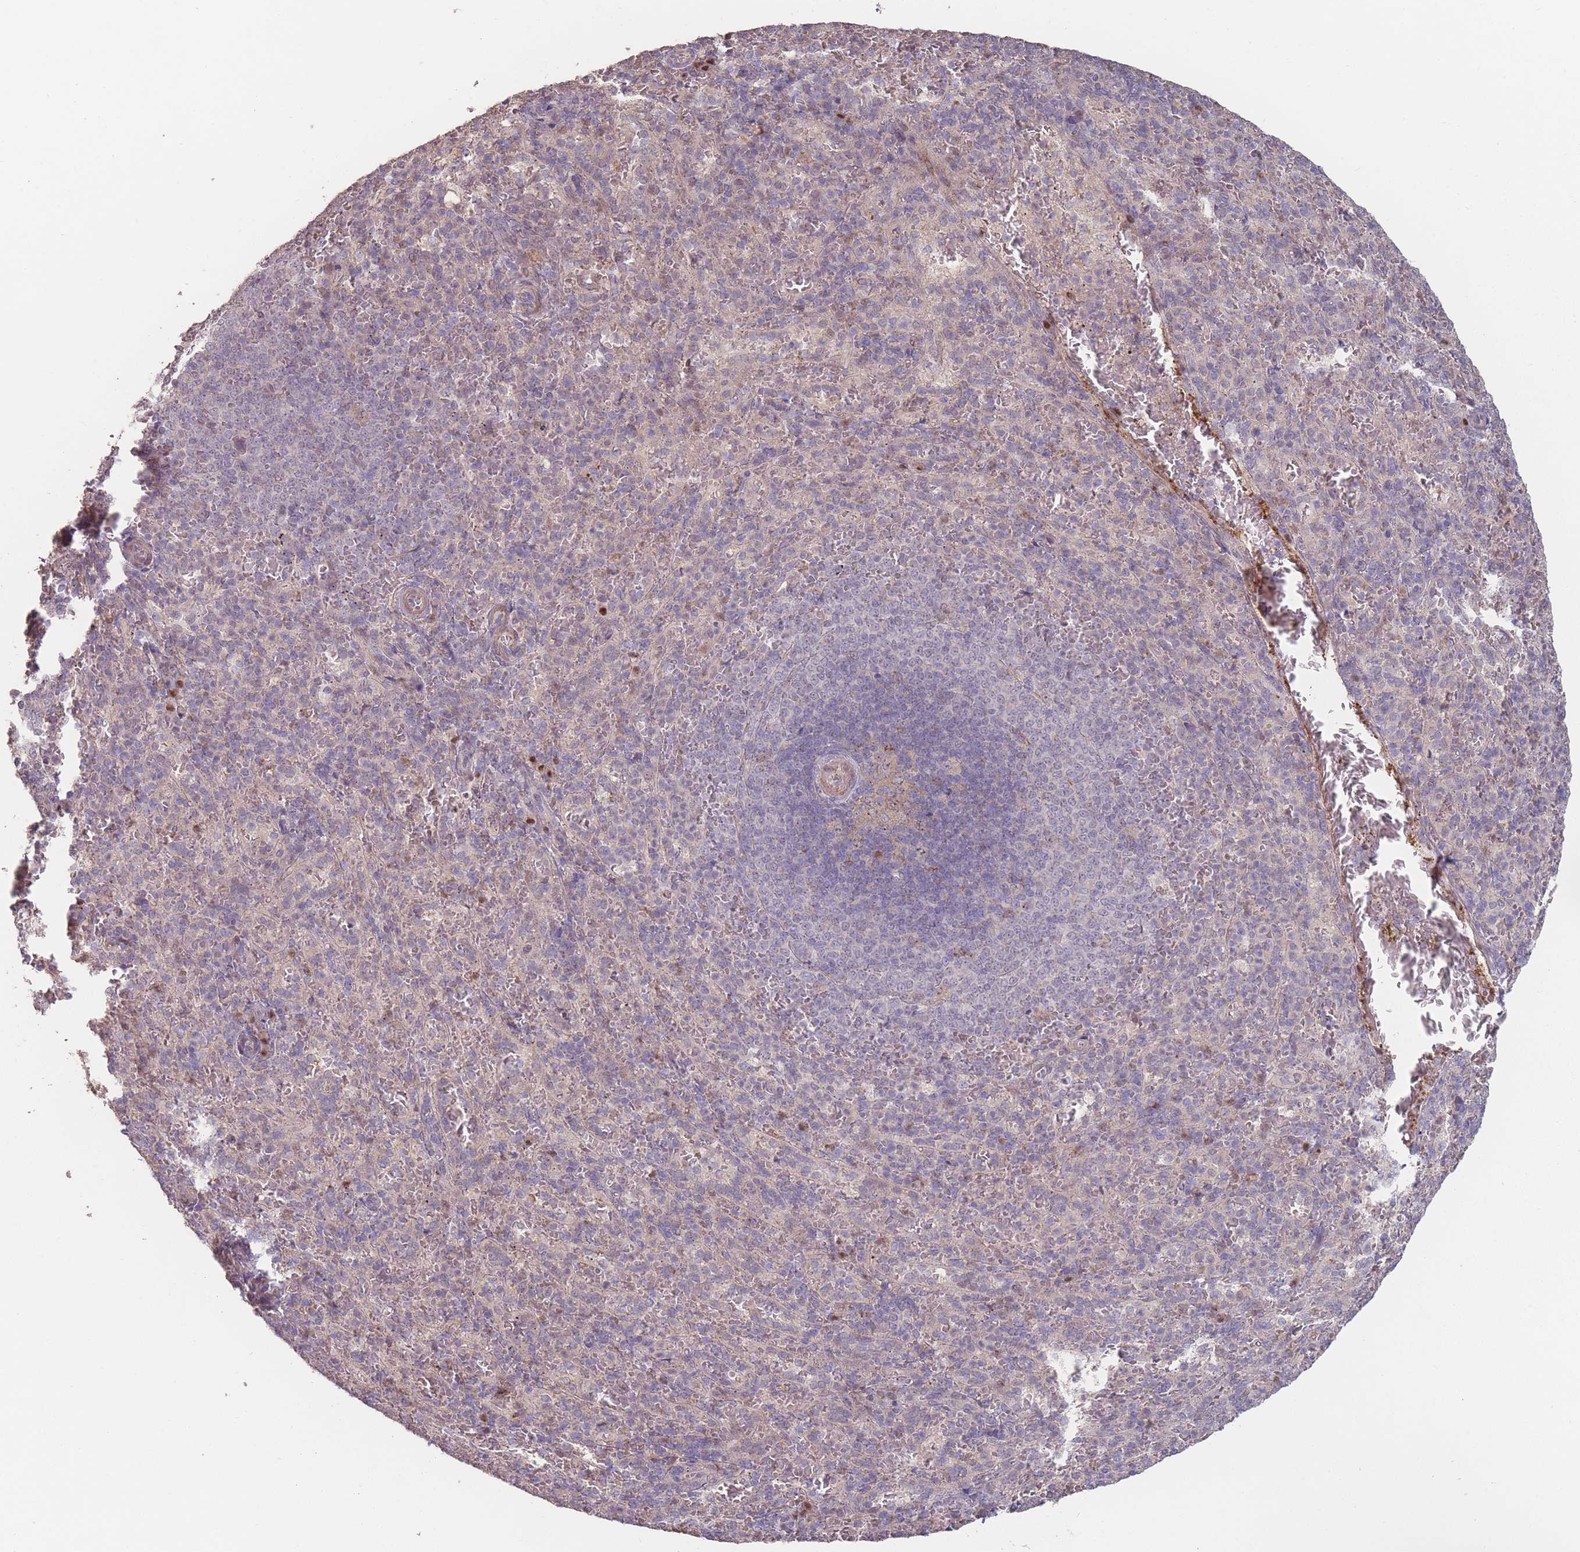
{"staining": {"intensity": "weak", "quantity": "<25%", "location": "nuclear"}, "tissue": "spleen", "cell_type": "Cells in red pulp", "image_type": "normal", "snomed": [{"axis": "morphology", "description": "Normal tissue, NOS"}, {"axis": "topography", "description": "Spleen"}], "caption": "Immunohistochemistry of benign human spleen demonstrates no staining in cells in red pulp. The staining was performed using DAB to visualize the protein expression in brown, while the nuclei were stained in blue with hematoxylin (Magnification: 20x).", "gene": "ERCC6L", "patient": {"sex": "female", "age": 21}}